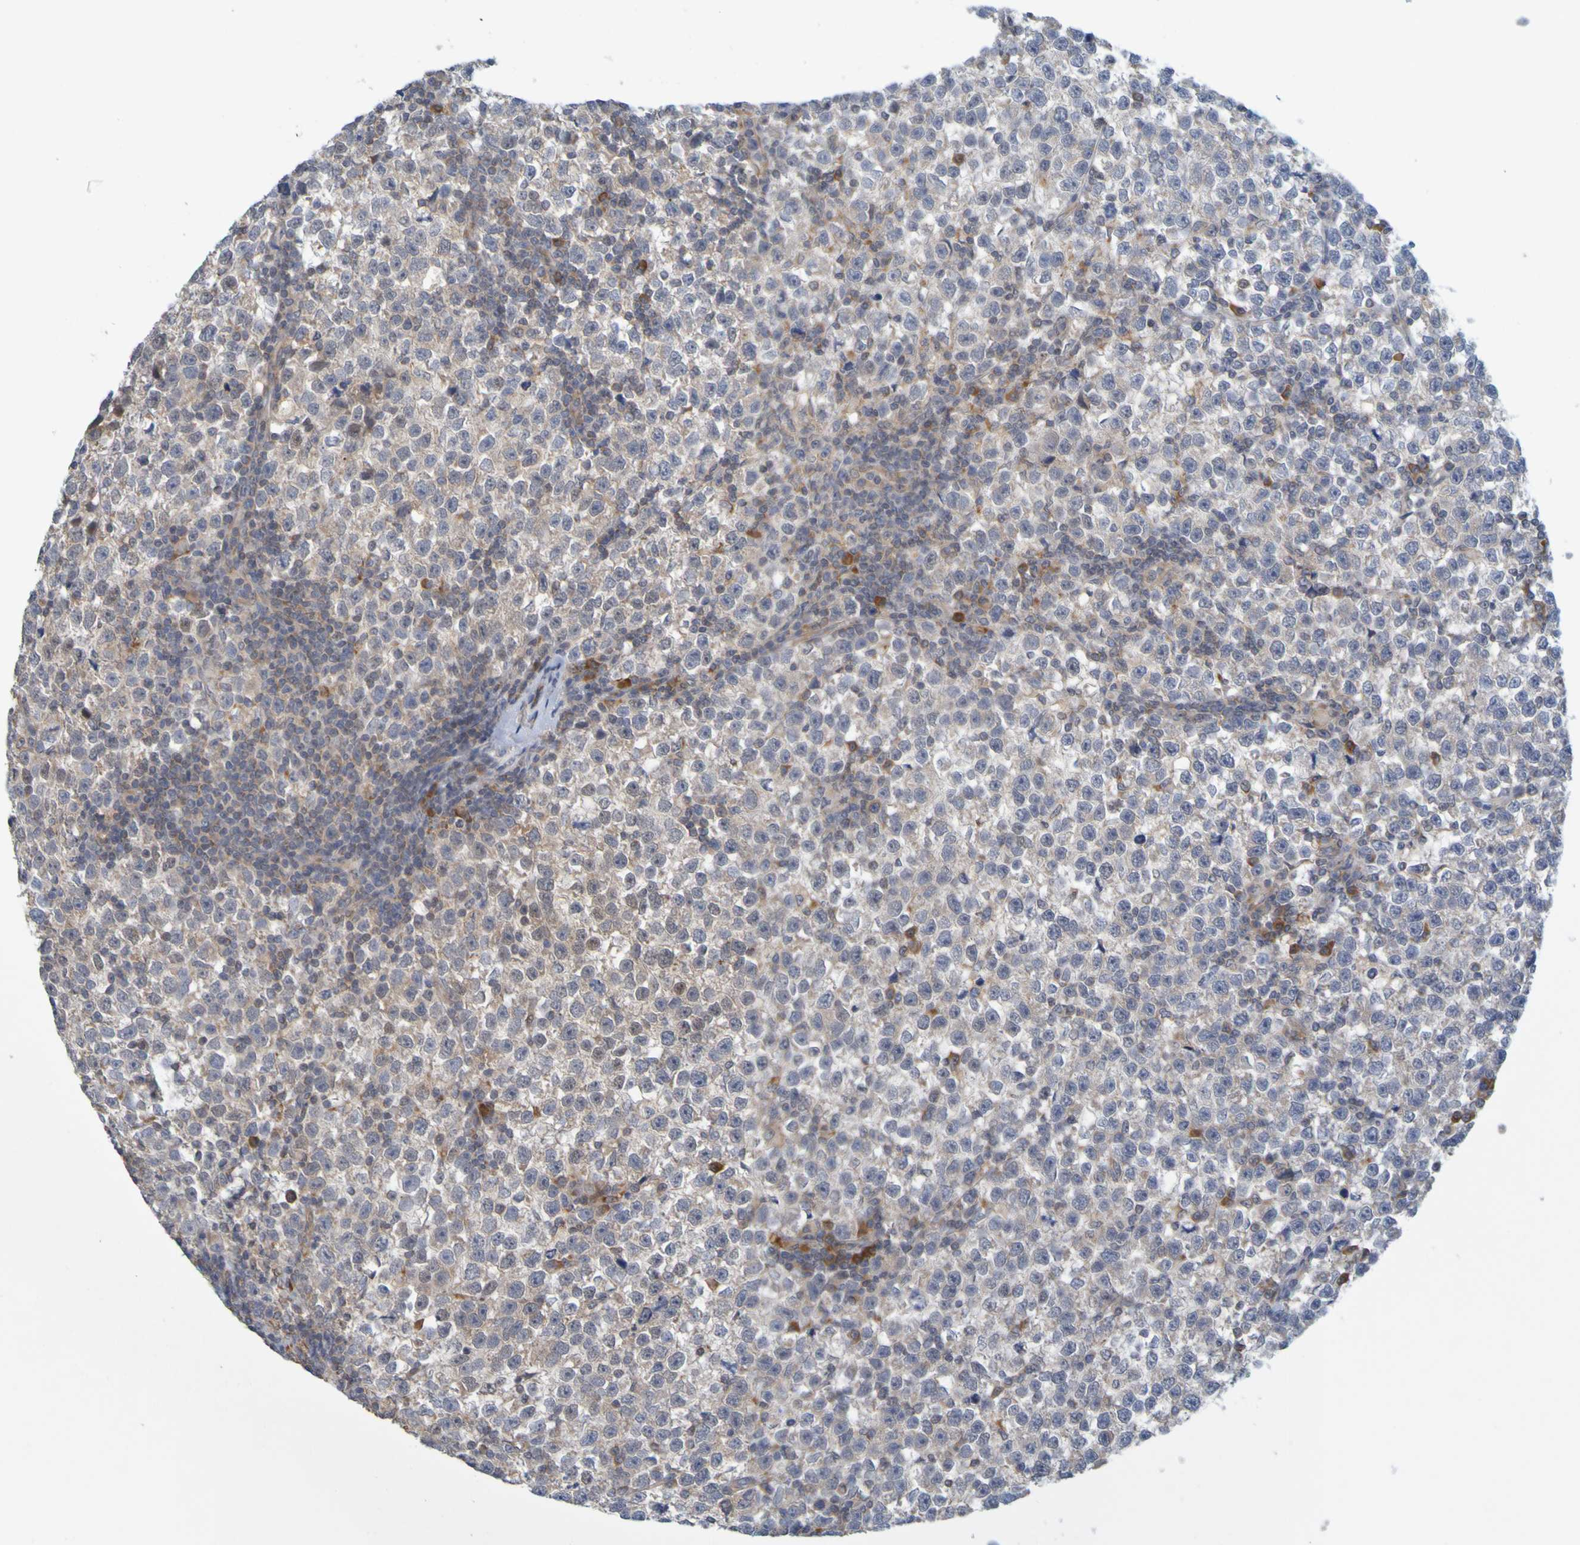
{"staining": {"intensity": "weak", "quantity": ">75%", "location": "cytoplasmic/membranous"}, "tissue": "testis cancer", "cell_type": "Tumor cells", "image_type": "cancer", "snomed": [{"axis": "morphology", "description": "Seminoma, NOS"}, {"axis": "topography", "description": "Testis"}], "caption": "Immunohistochemistry (IHC) histopathology image of human testis seminoma stained for a protein (brown), which demonstrates low levels of weak cytoplasmic/membranous staining in about >75% of tumor cells.", "gene": "MOGS", "patient": {"sex": "male", "age": 43}}